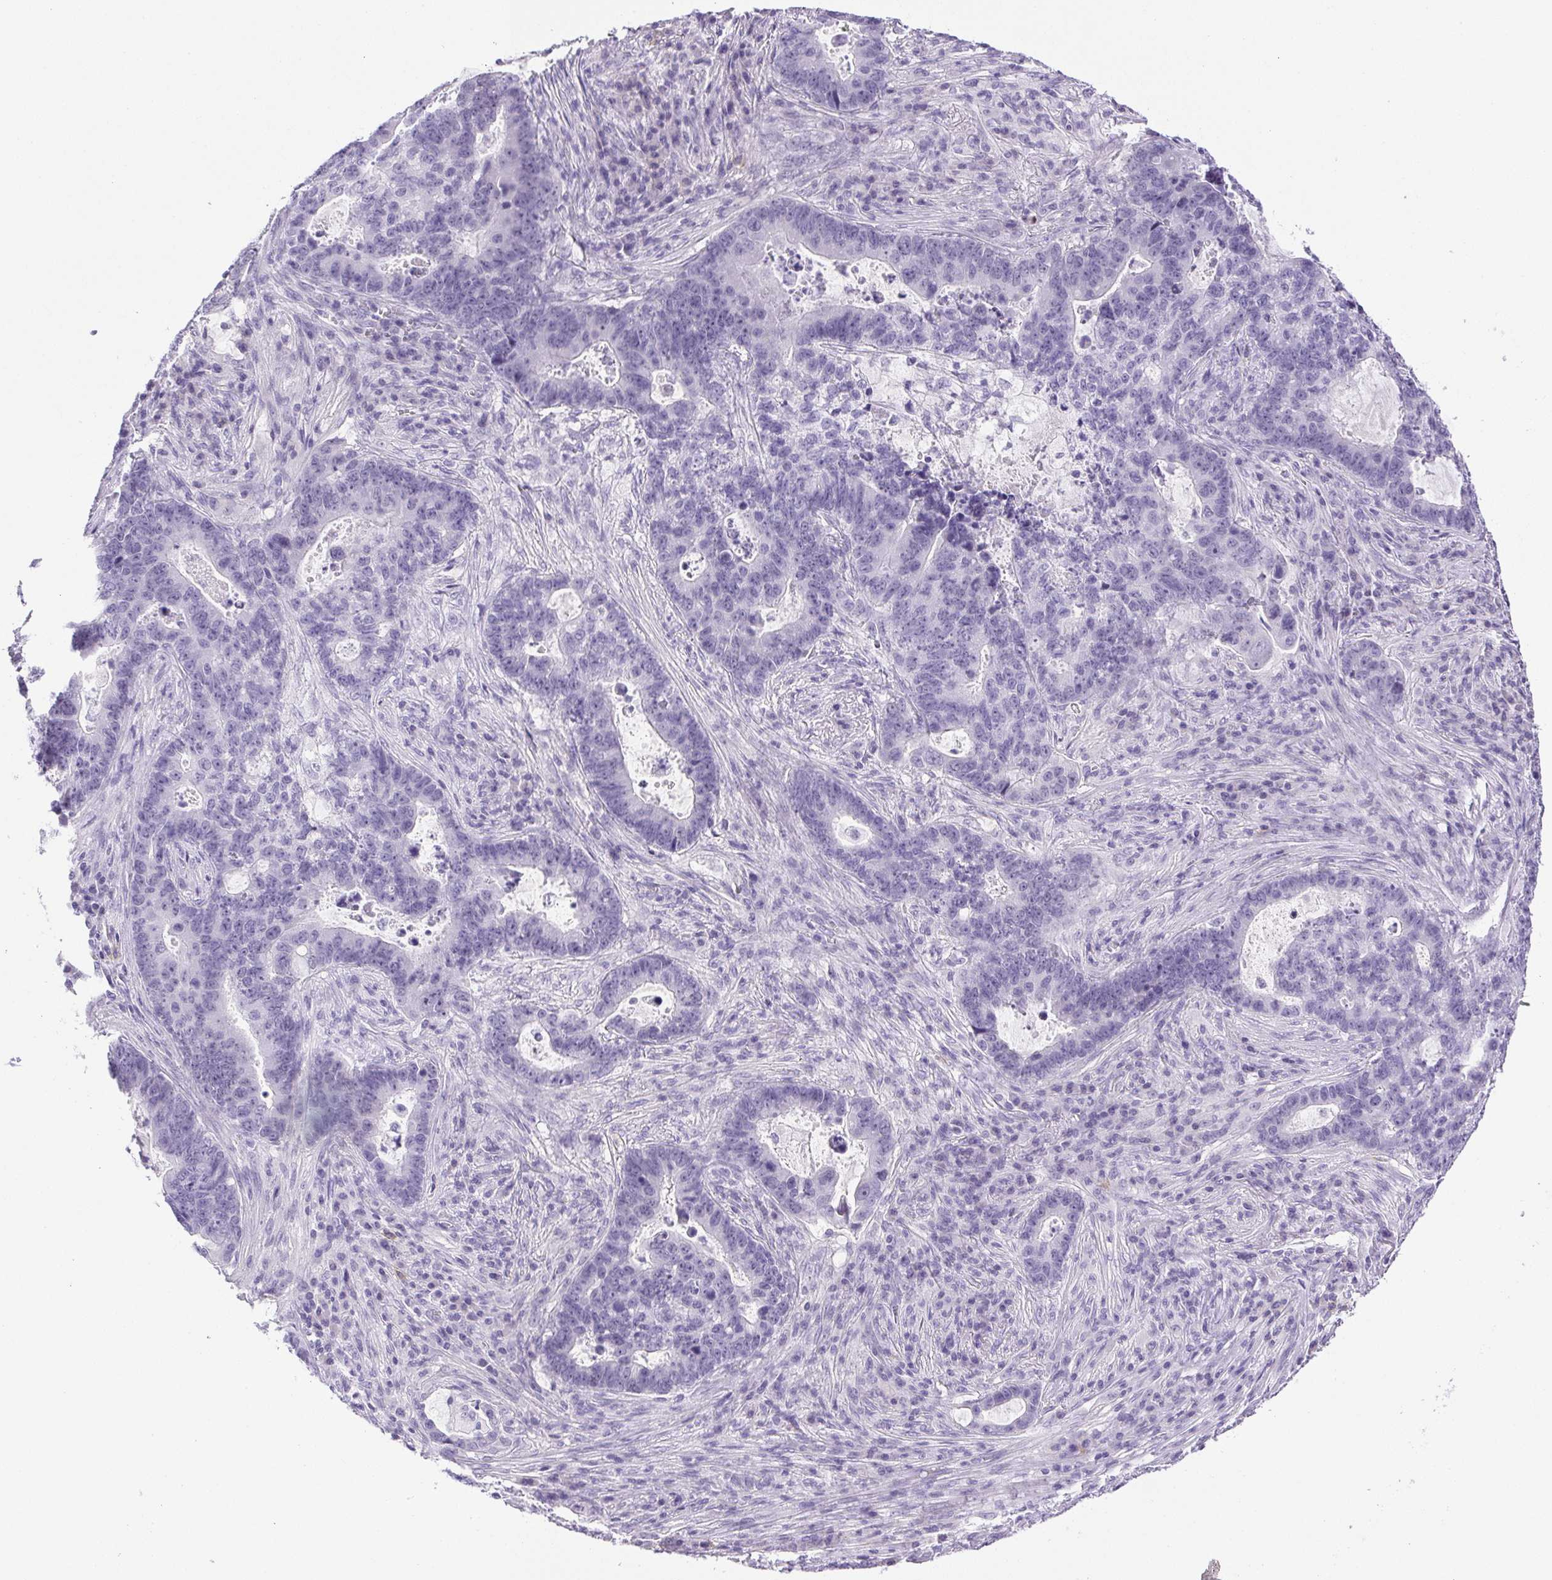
{"staining": {"intensity": "negative", "quantity": "none", "location": "none"}, "tissue": "lung cancer", "cell_type": "Tumor cells", "image_type": "cancer", "snomed": [{"axis": "morphology", "description": "Aneuploidy"}, {"axis": "morphology", "description": "Adenocarcinoma, NOS"}, {"axis": "morphology", "description": "Adenocarcinoma primary or metastatic"}, {"axis": "topography", "description": "Lung"}], "caption": "Protein analysis of lung adenocarcinoma primary or metastatic demonstrates no significant positivity in tumor cells.", "gene": "PAPPA2", "patient": {"sex": "female", "age": 75}}